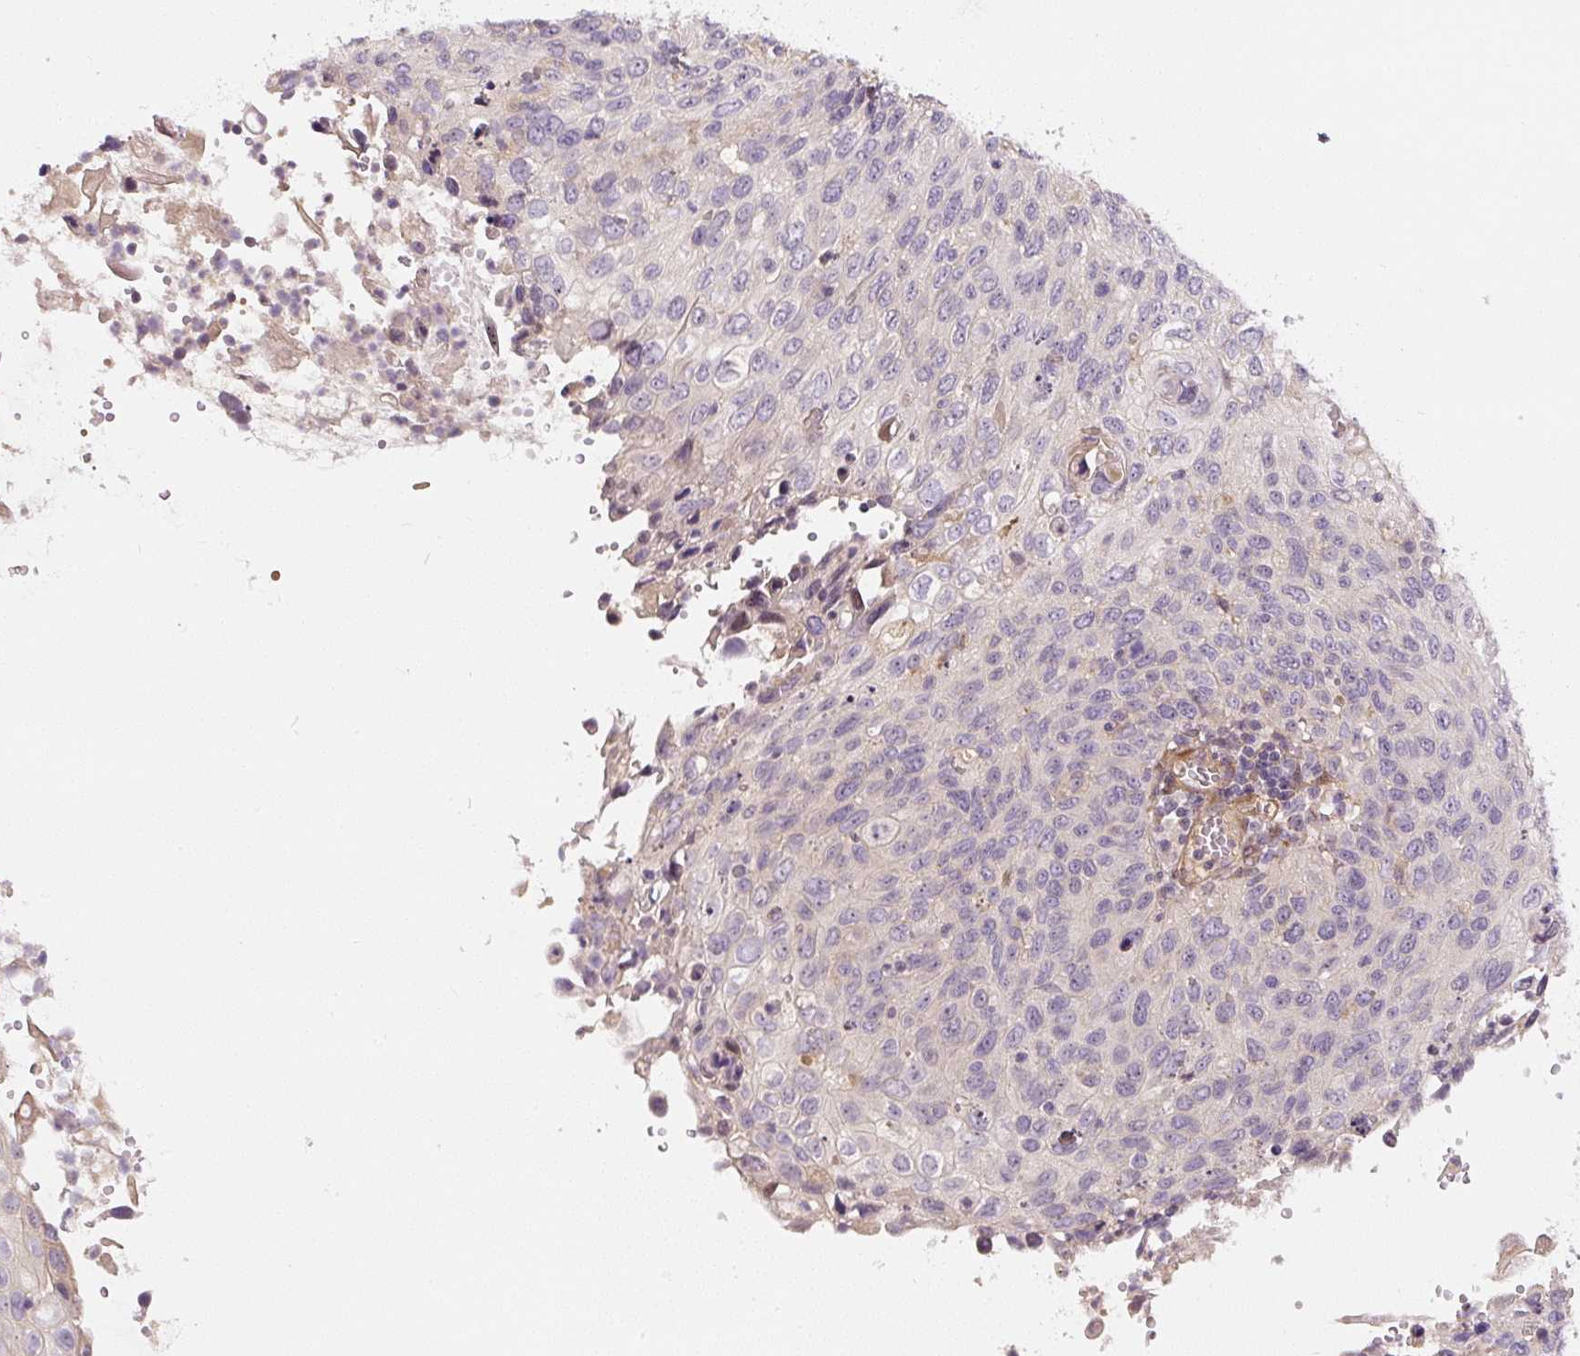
{"staining": {"intensity": "negative", "quantity": "none", "location": "none"}, "tissue": "cervical cancer", "cell_type": "Tumor cells", "image_type": "cancer", "snomed": [{"axis": "morphology", "description": "Squamous cell carcinoma, NOS"}, {"axis": "topography", "description": "Cervix"}], "caption": "High magnification brightfield microscopy of cervical cancer (squamous cell carcinoma) stained with DAB (3,3'-diaminobenzidine) (brown) and counterstained with hematoxylin (blue): tumor cells show no significant expression. (Immunohistochemistry (ihc), brightfield microscopy, high magnification).", "gene": "PWWP3B", "patient": {"sex": "female", "age": 70}}